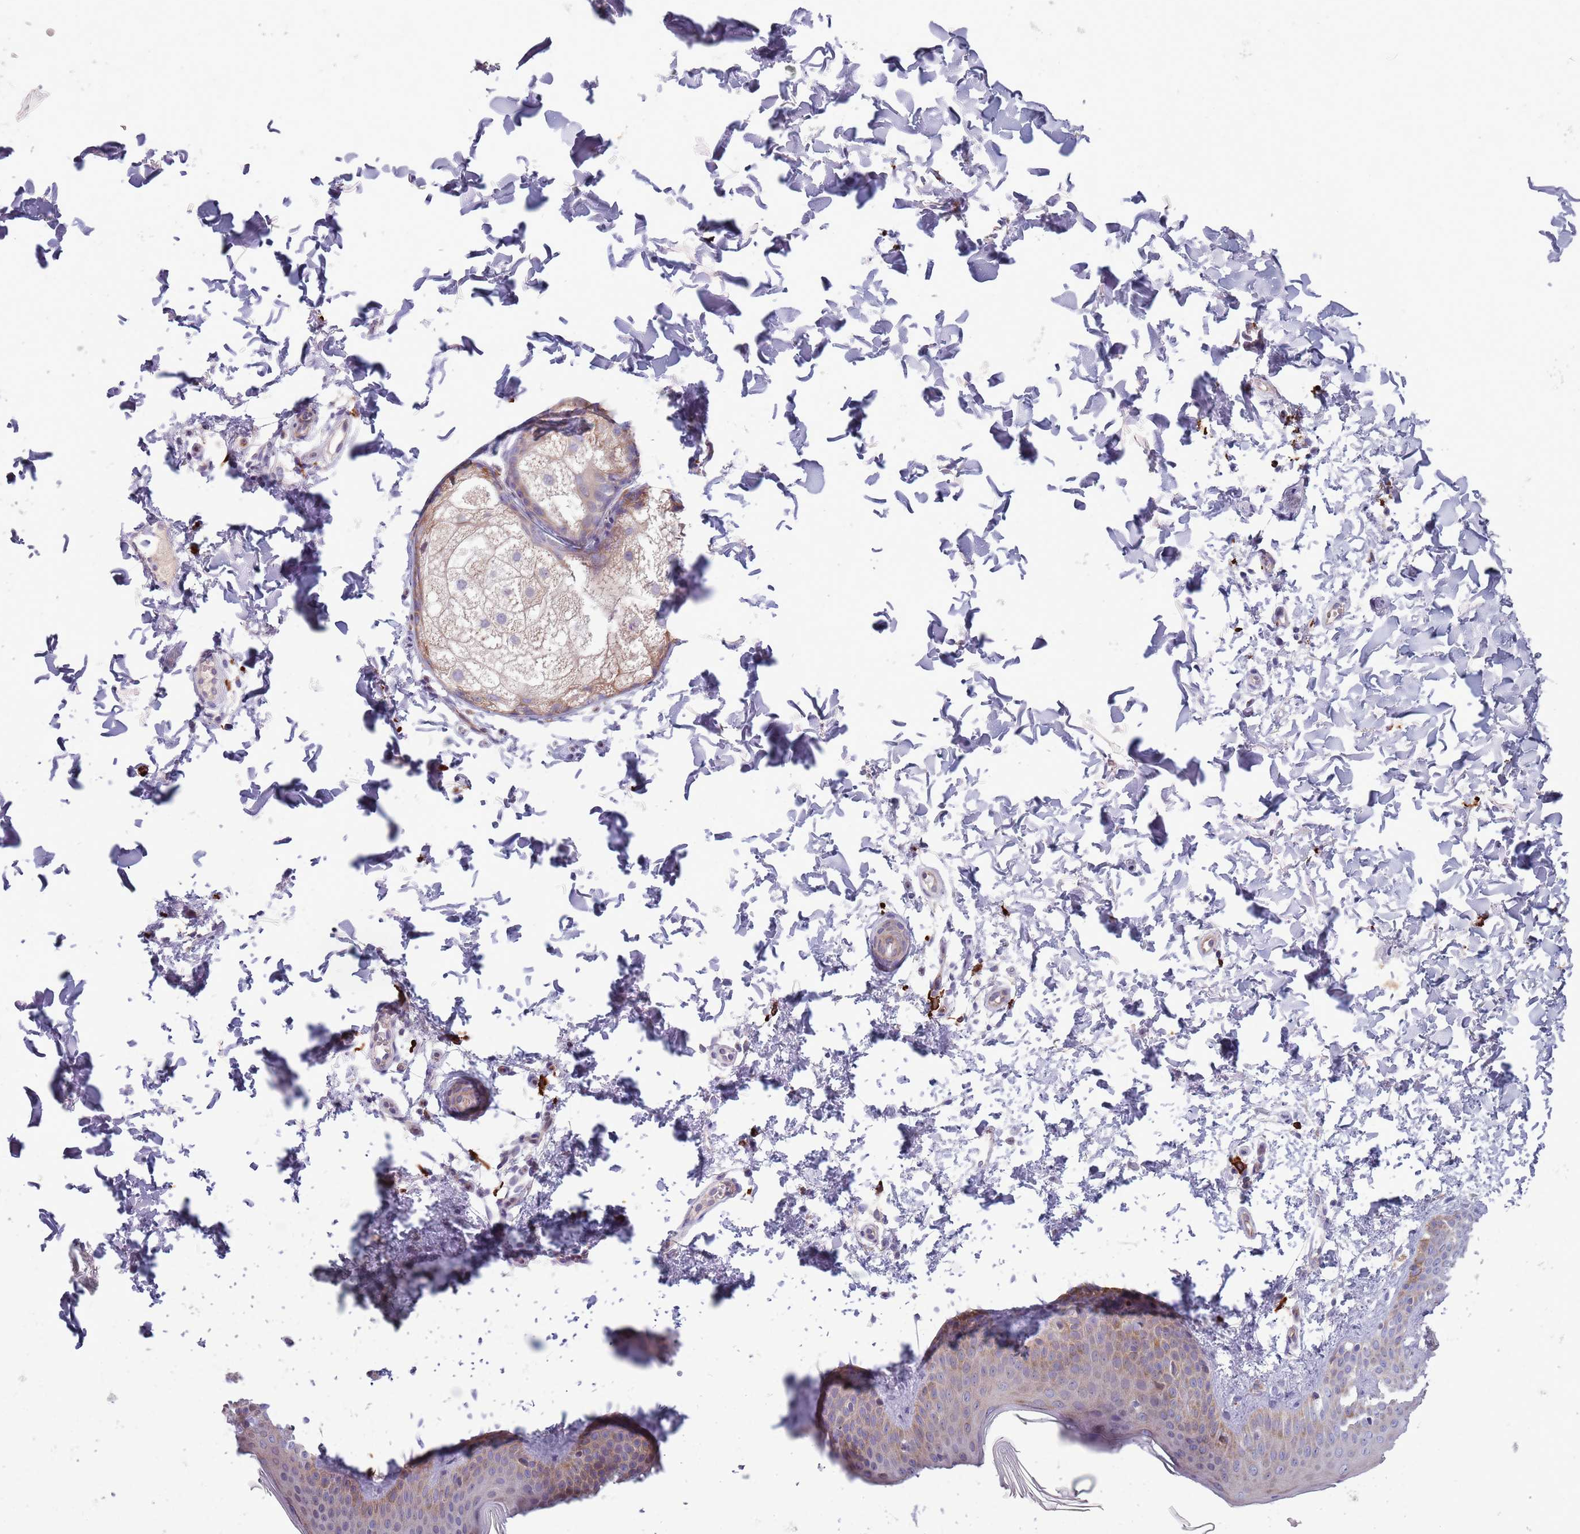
{"staining": {"intensity": "weak", "quantity": "25%-75%", "location": "cytoplasmic/membranous"}, "tissue": "skin", "cell_type": "Keratinocytes", "image_type": "normal", "snomed": [{"axis": "morphology", "description": "Normal tissue, NOS"}, {"axis": "topography", "description": "Skin"}], "caption": "Skin stained with DAB (3,3'-diaminobenzidine) IHC reveals low levels of weak cytoplasmic/membranous positivity in approximately 25%-75% of keratinocytes. The protein of interest is shown in brown color, while the nuclei are stained blue.", "gene": "TYW1B", "patient": {"sex": "male", "age": 36}}